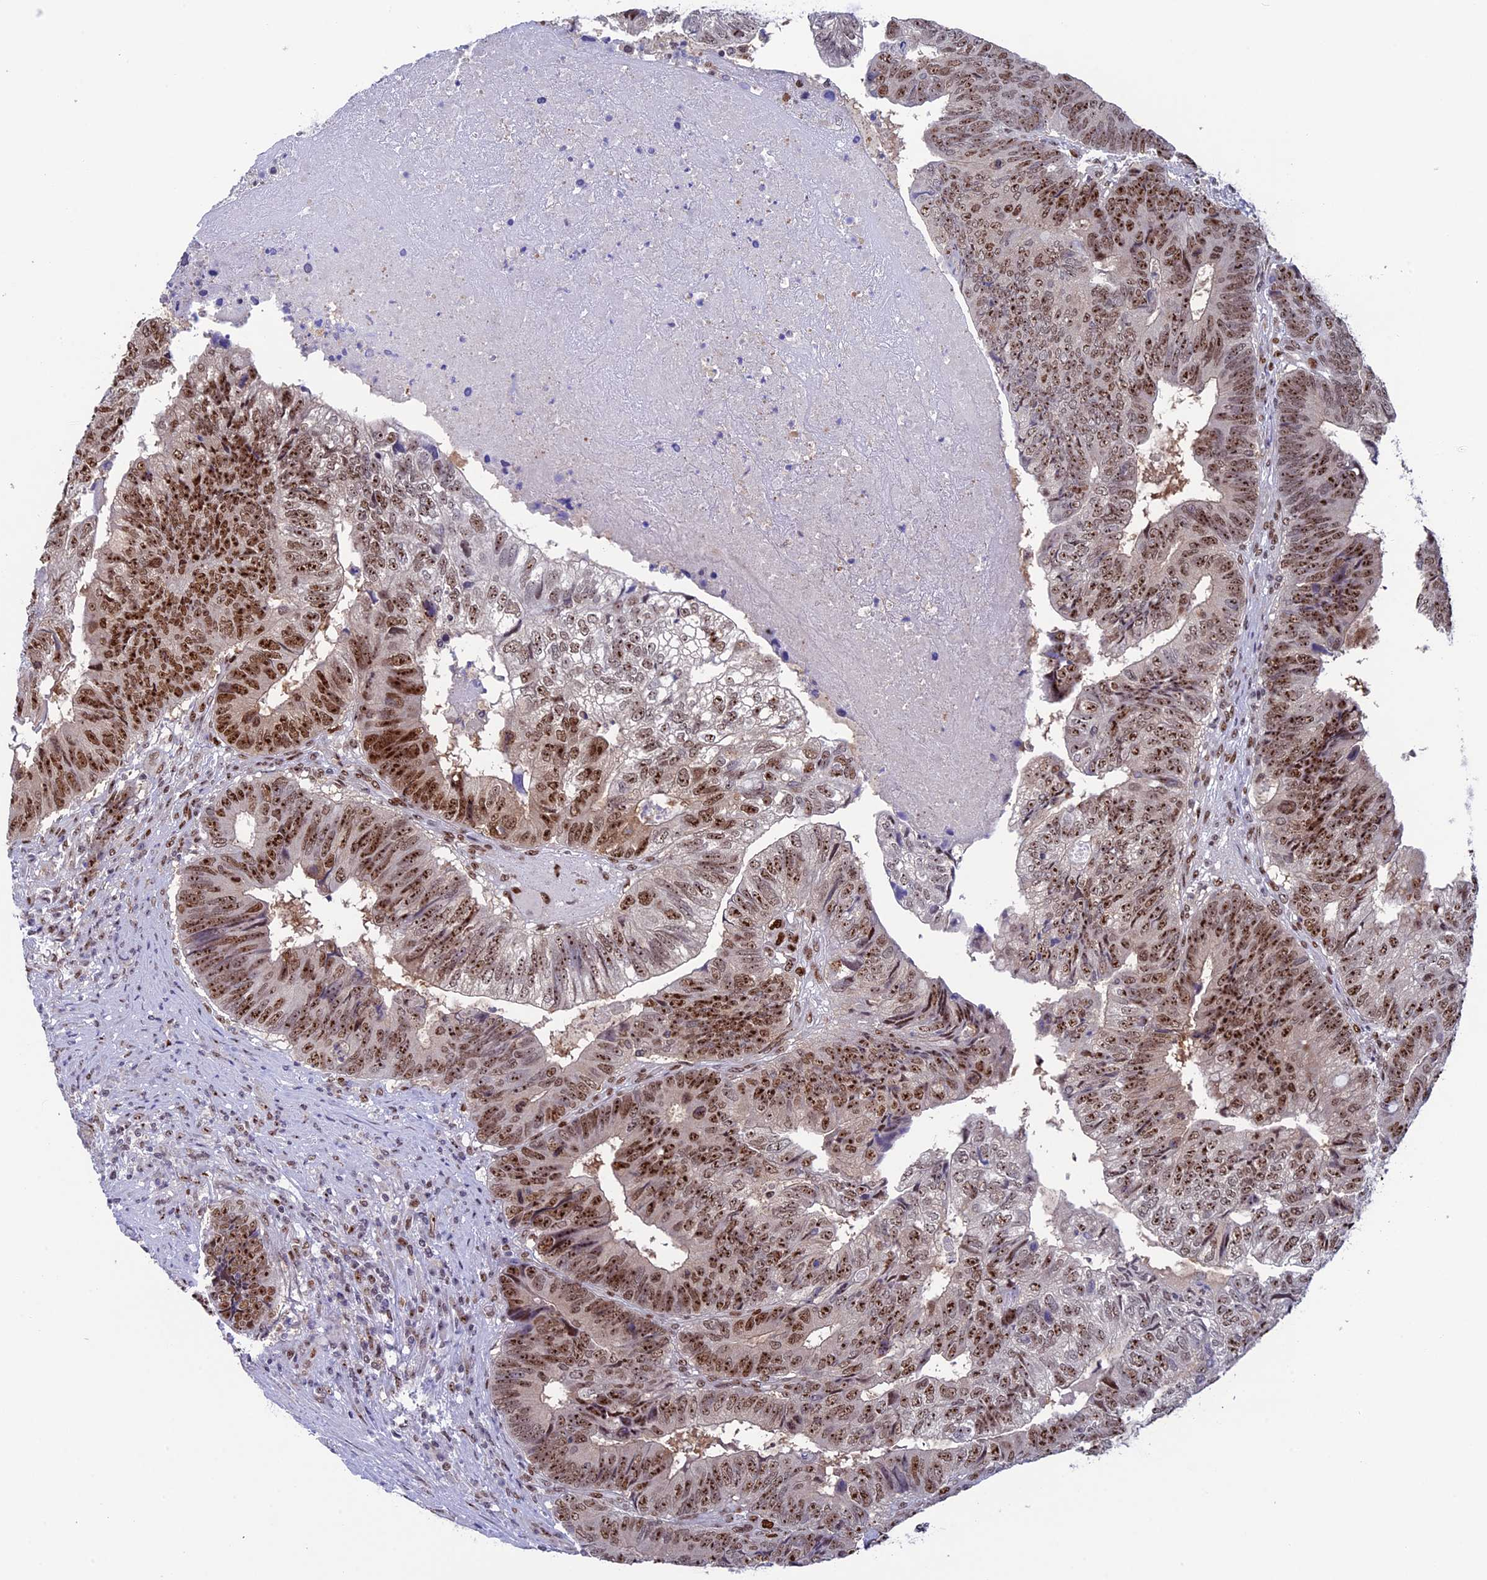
{"staining": {"intensity": "moderate", "quantity": ">75%", "location": "nuclear"}, "tissue": "colorectal cancer", "cell_type": "Tumor cells", "image_type": "cancer", "snomed": [{"axis": "morphology", "description": "Adenocarcinoma, NOS"}, {"axis": "topography", "description": "Colon"}], "caption": "Brown immunohistochemical staining in adenocarcinoma (colorectal) demonstrates moderate nuclear staining in about >75% of tumor cells.", "gene": "CCDC86", "patient": {"sex": "female", "age": 67}}